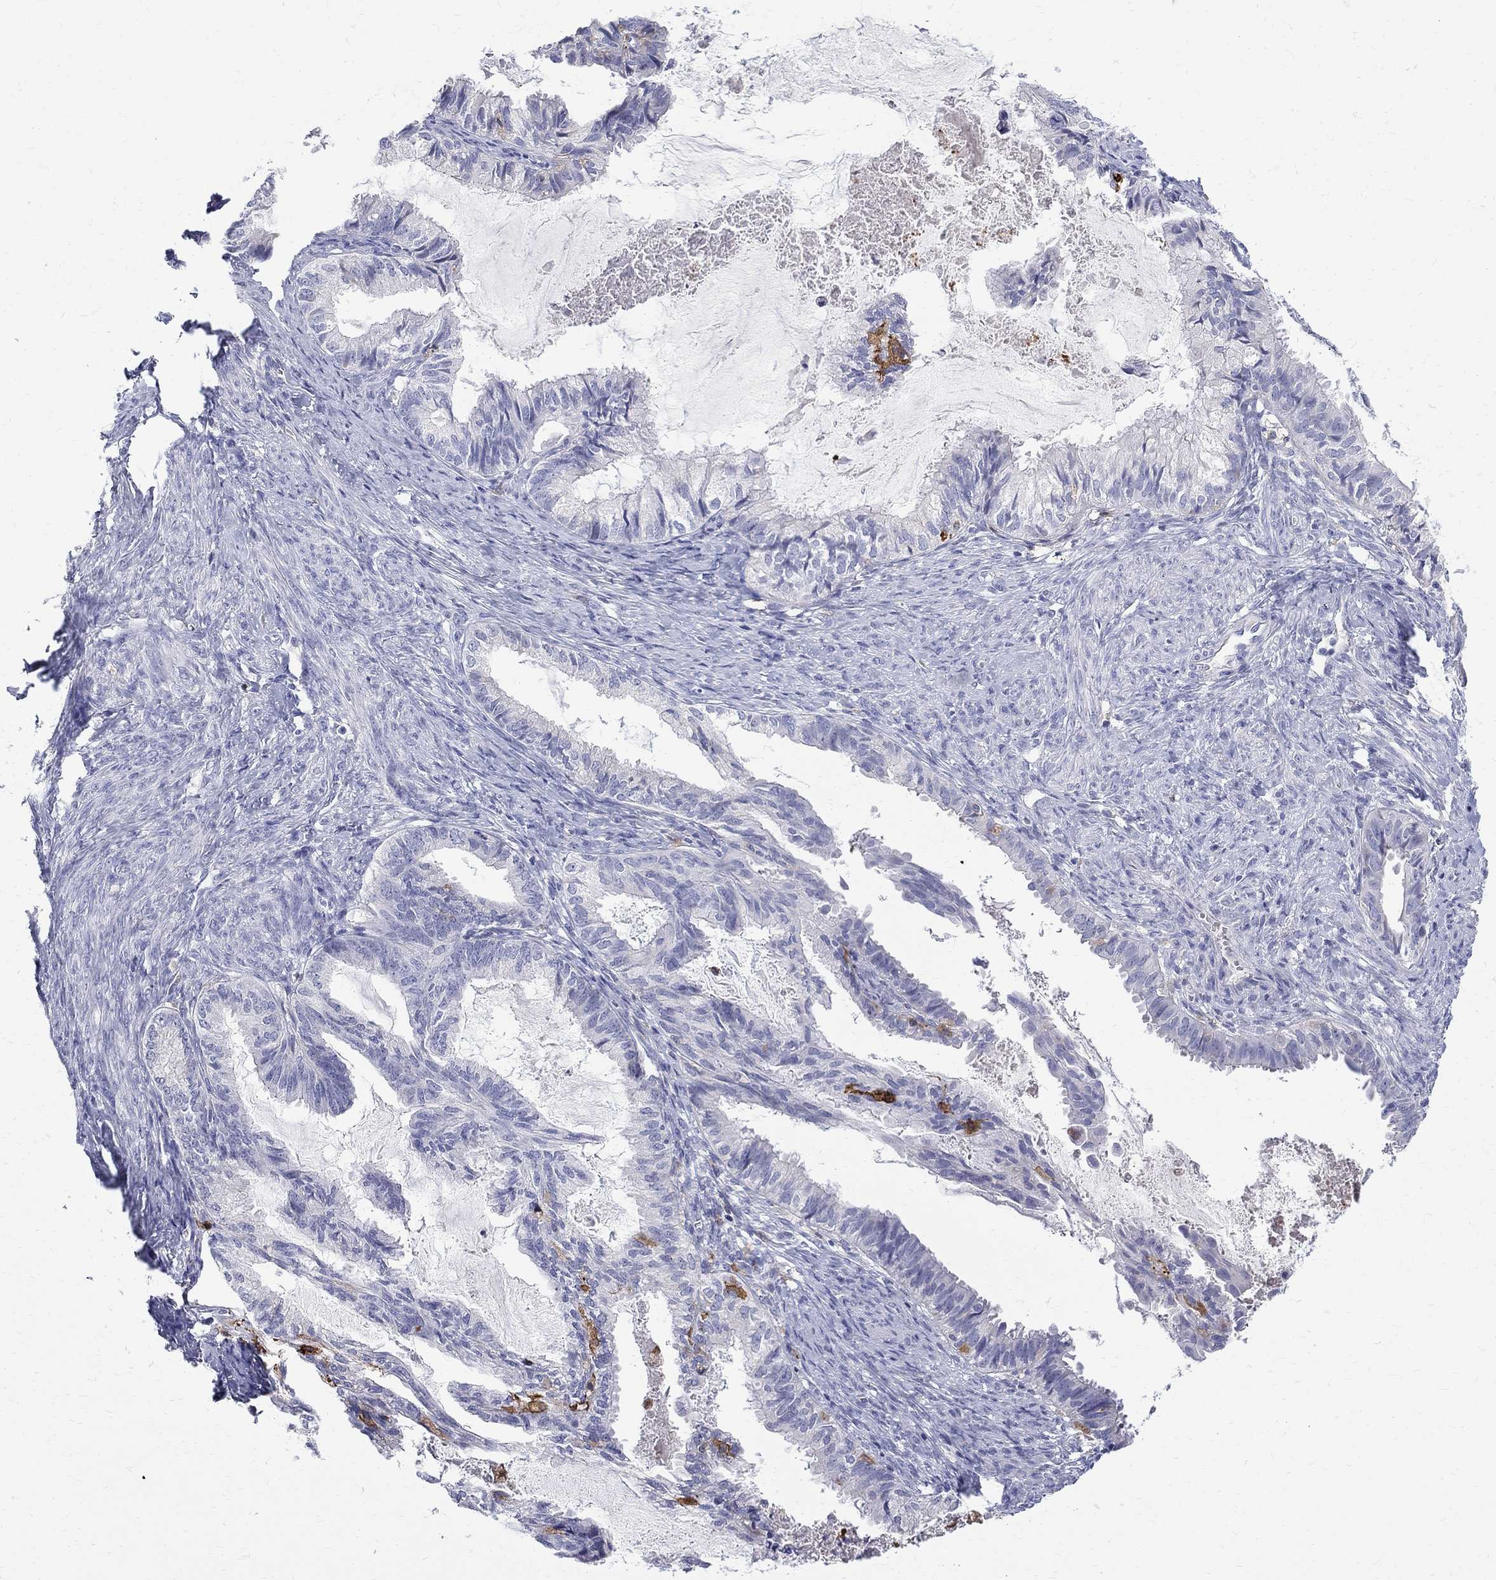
{"staining": {"intensity": "negative", "quantity": "none", "location": "none"}, "tissue": "endometrial cancer", "cell_type": "Tumor cells", "image_type": "cancer", "snomed": [{"axis": "morphology", "description": "Adenocarcinoma, NOS"}, {"axis": "topography", "description": "Endometrium"}], "caption": "Immunohistochemical staining of endometrial adenocarcinoma reveals no significant positivity in tumor cells.", "gene": "AGER", "patient": {"sex": "female", "age": 86}}